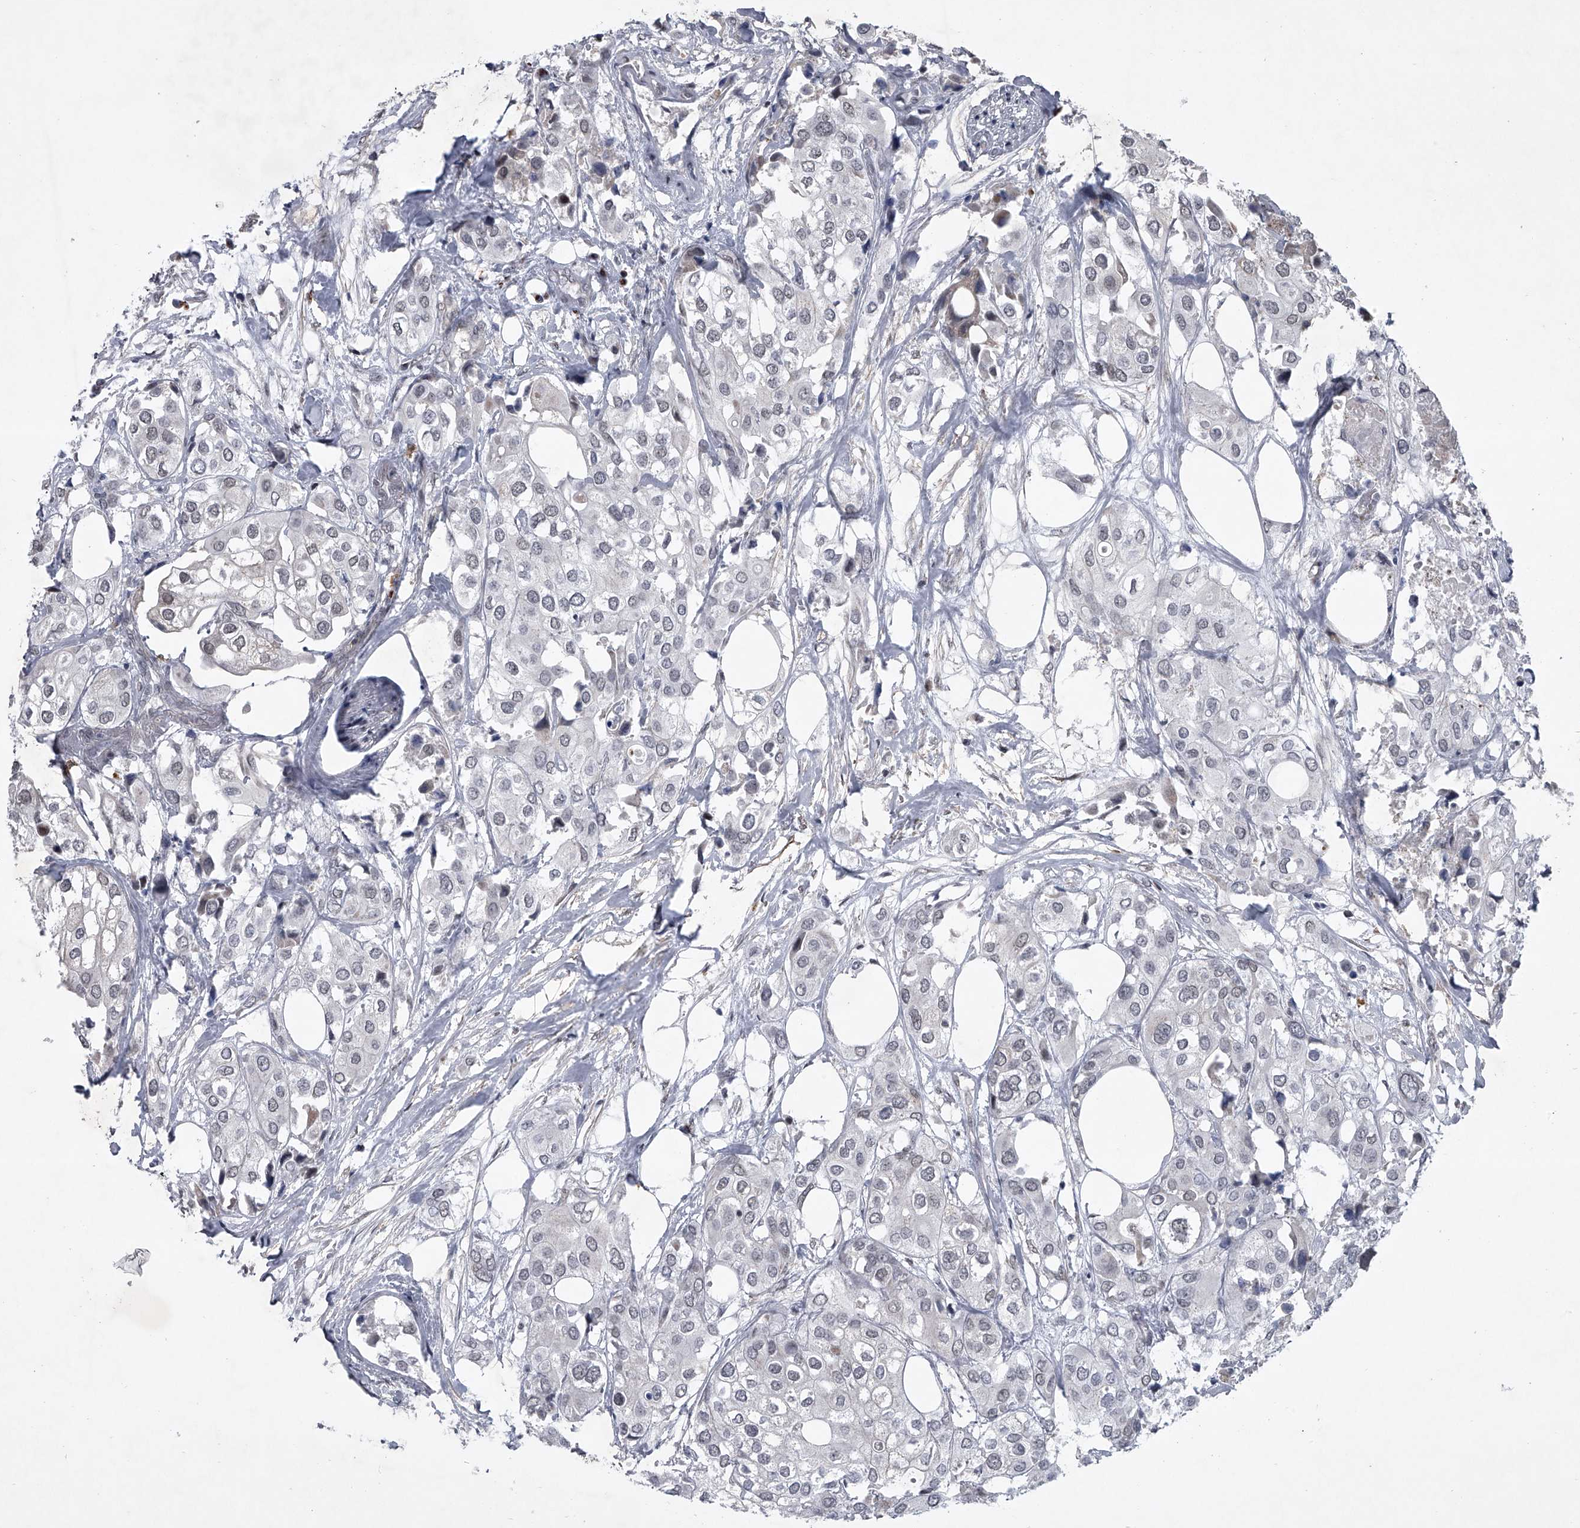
{"staining": {"intensity": "negative", "quantity": "none", "location": "none"}, "tissue": "urothelial cancer", "cell_type": "Tumor cells", "image_type": "cancer", "snomed": [{"axis": "morphology", "description": "Urothelial carcinoma, High grade"}, {"axis": "topography", "description": "Urinary bladder"}], "caption": "Tumor cells show no significant protein staining in urothelial carcinoma (high-grade).", "gene": "MLLT1", "patient": {"sex": "male", "age": 64}}